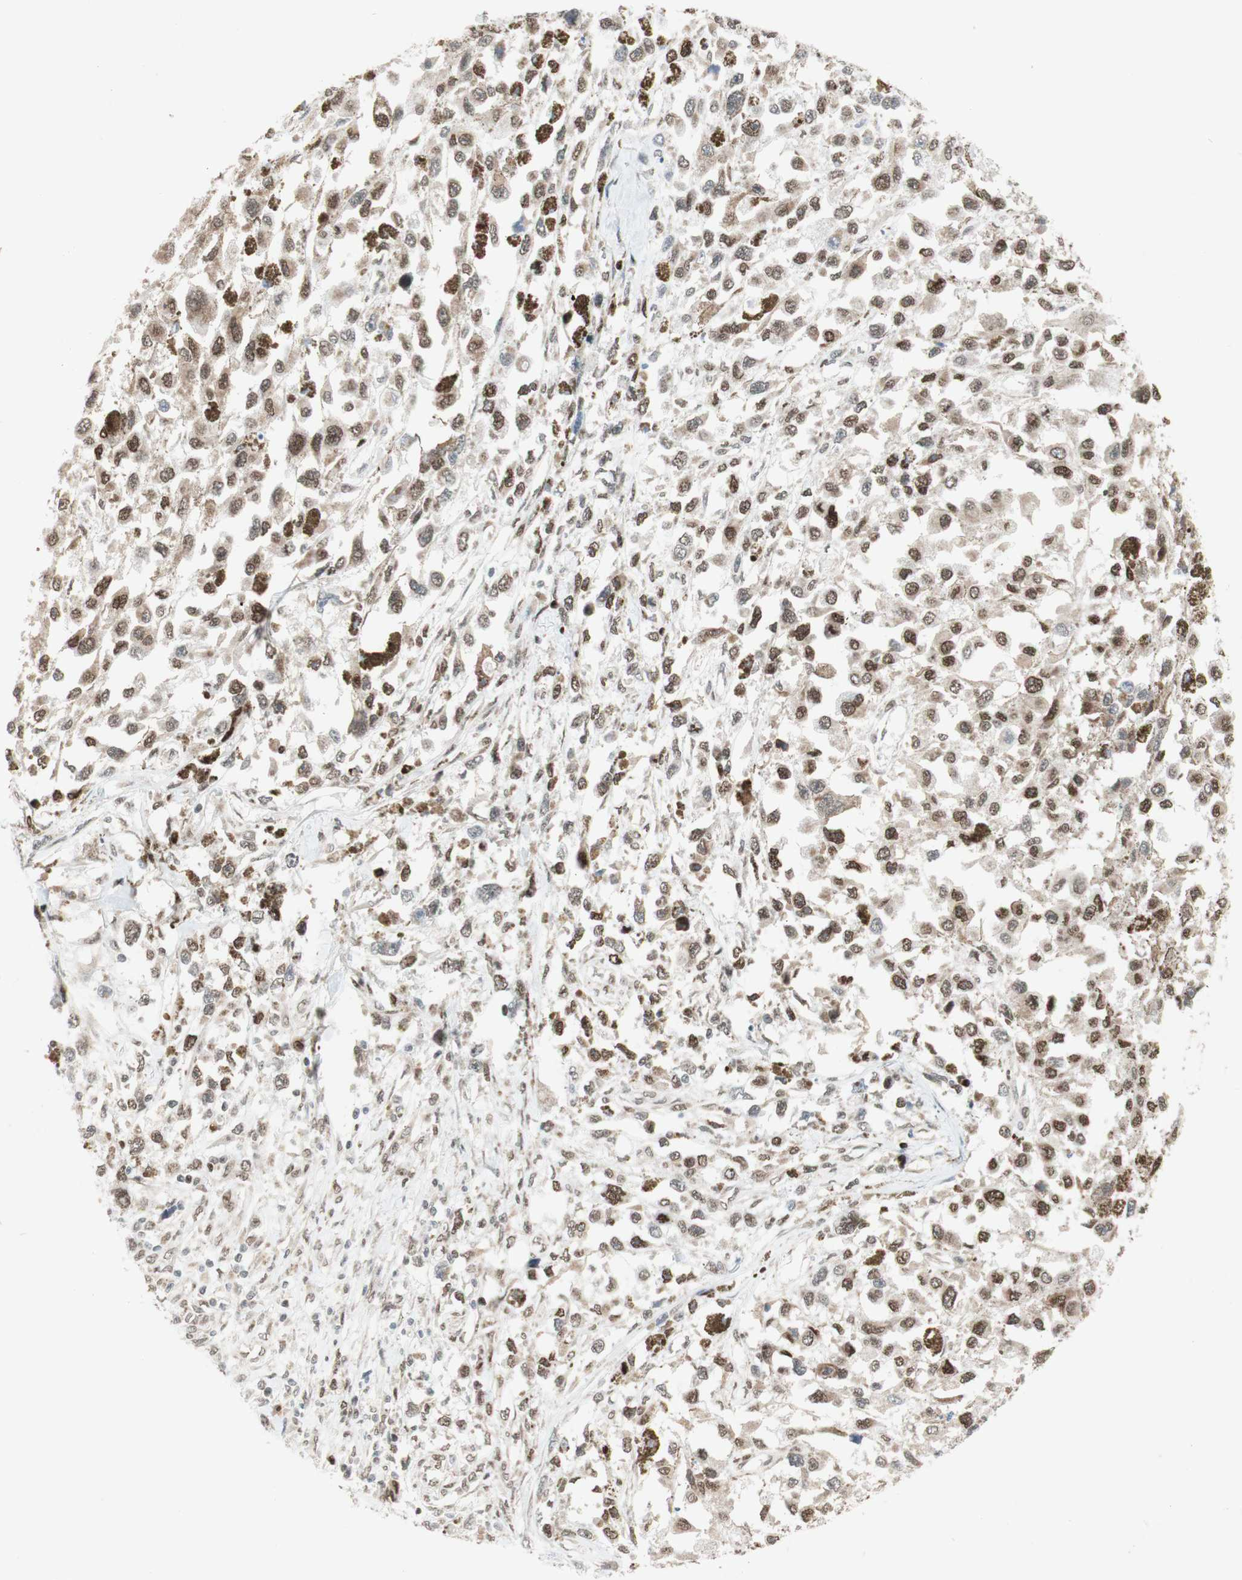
{"staining": {"intensity": "strong", "quantity": "25%-75%", "location": "nuclear"}, "tissue": "melanoma", "cell_type": "Tumor cells", "image_type": "cancer", "snomed": [{"axis": "morphology", "description": "Malignant melanoma, Metastatic site"}, {"axis": "topography", "description": "Lymph node"}], "caption": "Strong nuclear expression is identified in approximately 25%-75% of tumor cells in malignant melanoma (metastatic site).", "gene": "DNMT3A", "patient": {"sex": "male", "age": 59}}